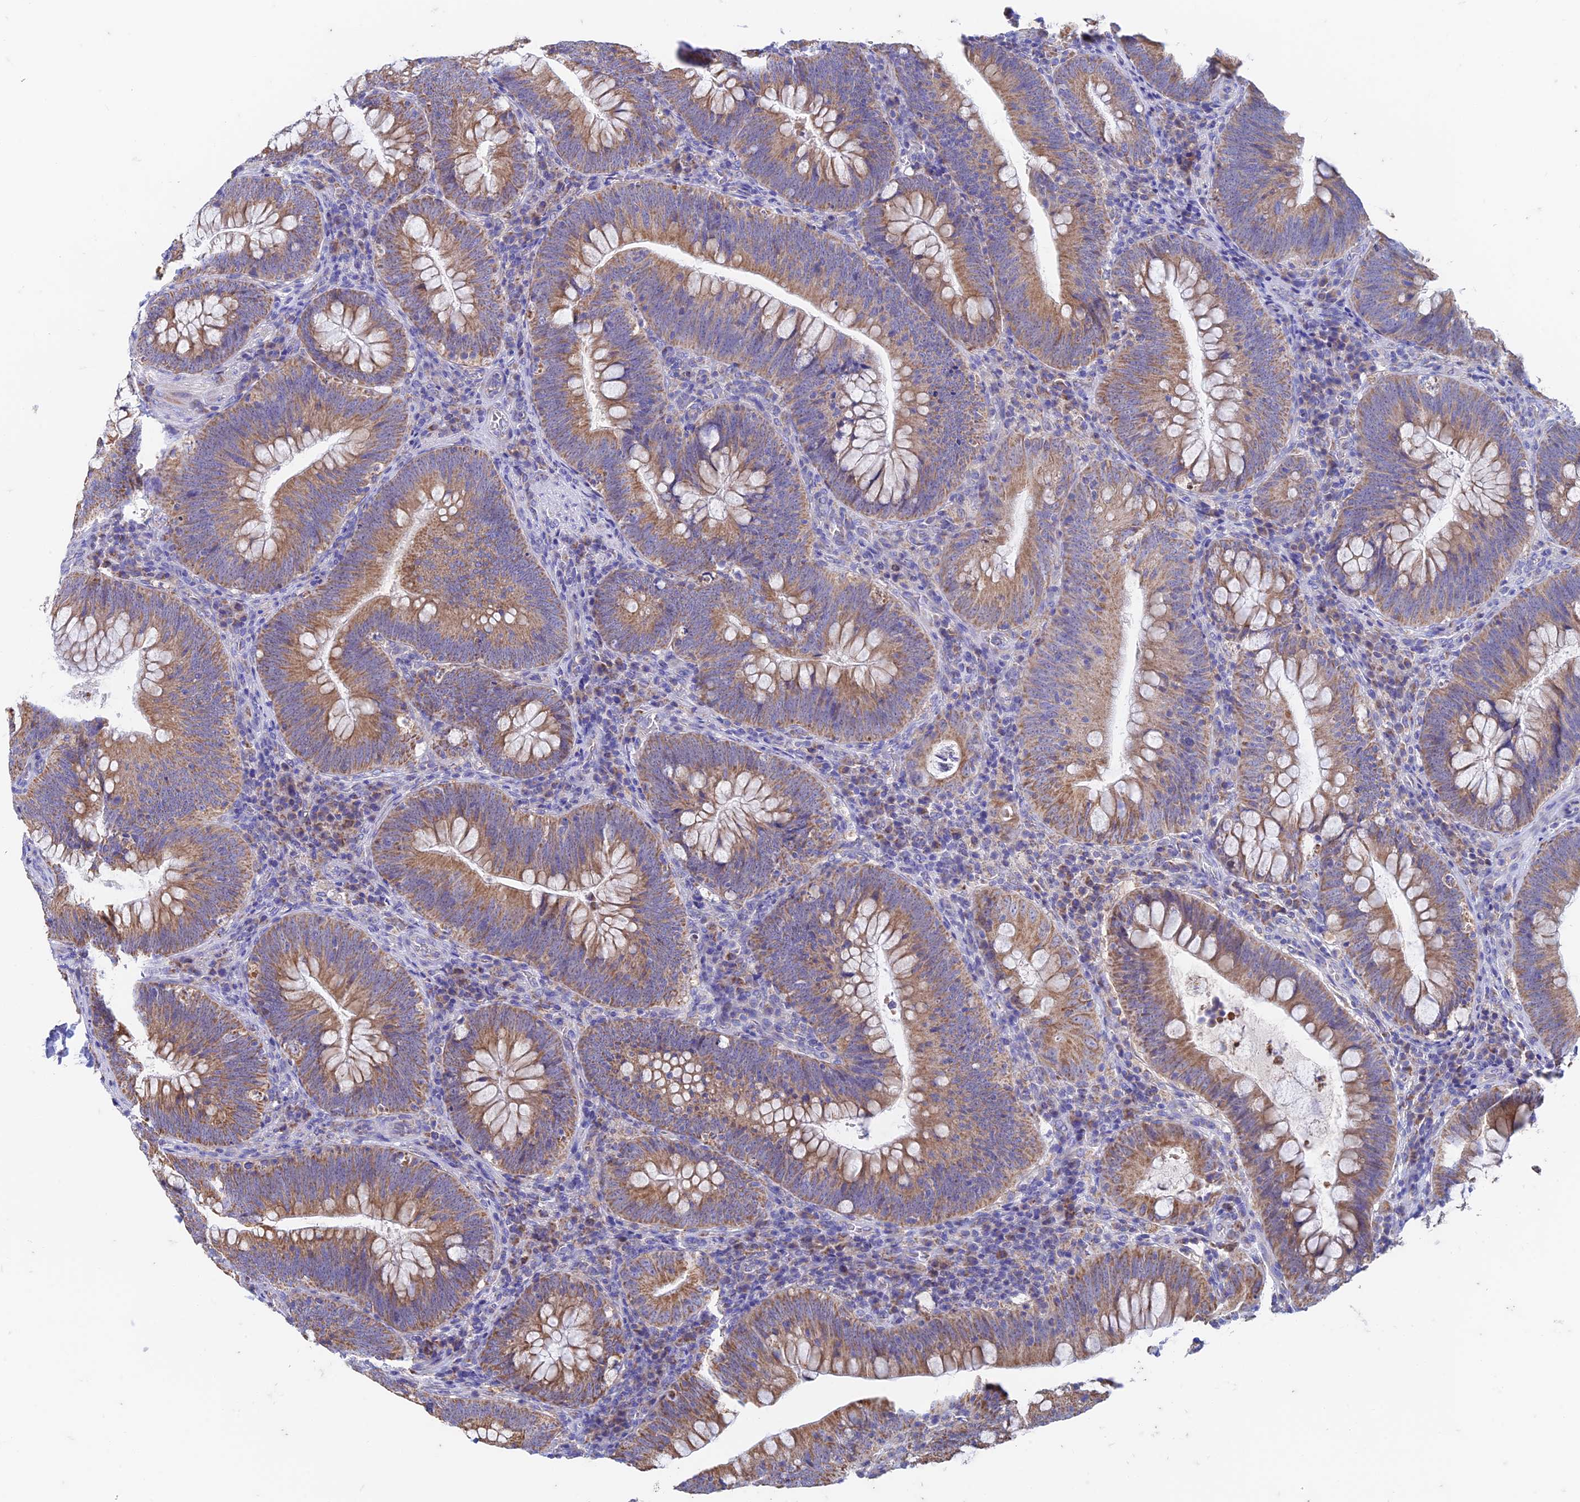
{"staining": {"intensity": "moderate", "quantity": ">75%", "location": "cytoplasmic/membranous"}, "tissue": "colorectal cancer", "cell_type": "Tumor cells", "image_type": "cancer", "snomed": [{"axis": "morphology", "description": "Normal tissue, NOS"}, {"axis": "topography", "description": "Colon"}], "caption": "High-power microscopy captured an immunohistochemistry (IHC) micrograph of colorectal cancer, revealing moderate cytoplasmic/membranous positivity in approximately >75% of tumor cells. (DAB (3,3'-diaminobenzidine) IHC with brightfield microscopy, high magnification).", "gene": "ZNF181", "patient": {"sex": "female", "age": 82}}